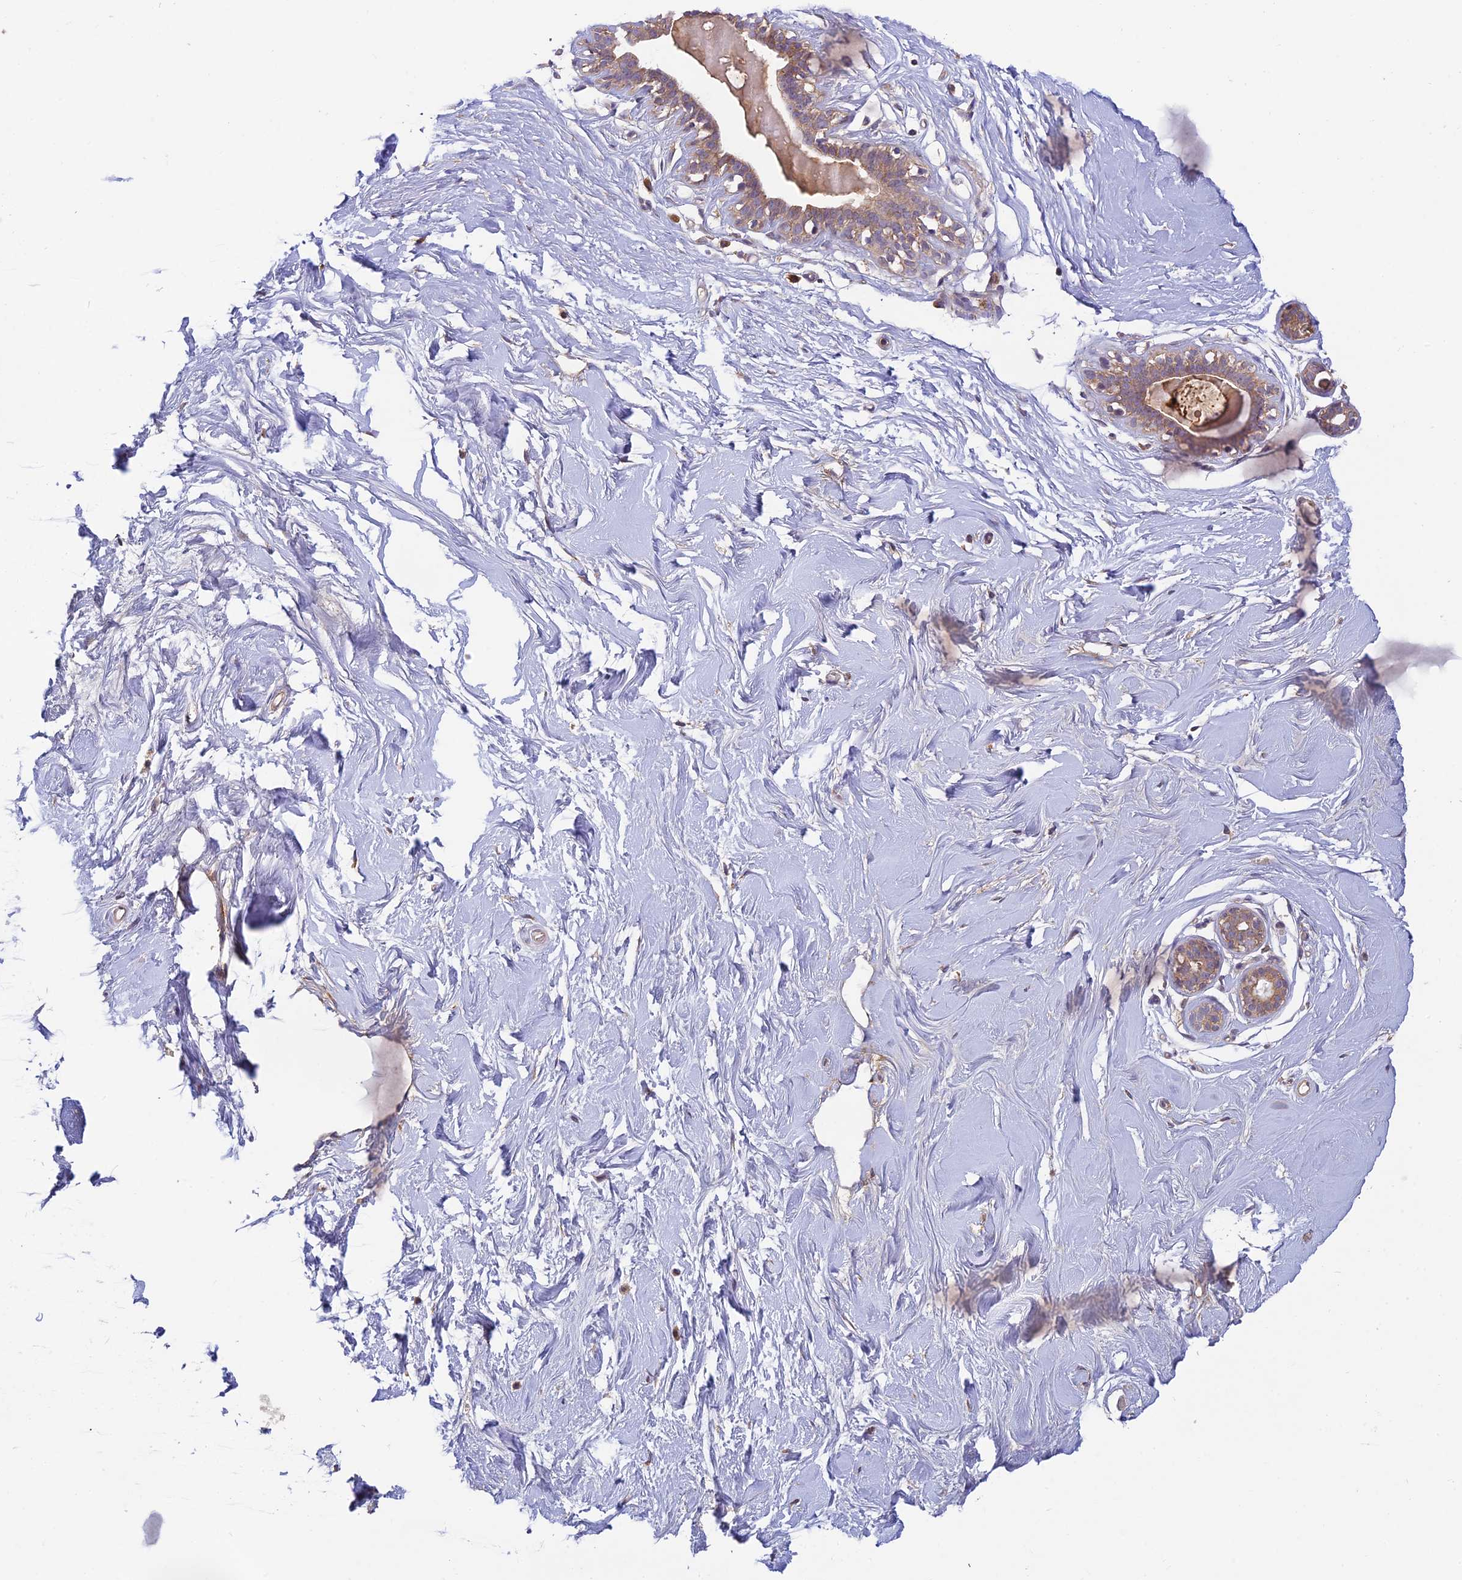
{"staining": {"intensity": "negative", "quantity": "none", "location": "none"}, "tissue": "breast", "cell_type": "Adipocytes", "image_type": "normal", "snomed": [{"axis": "morphology", "description": "Normal tissue, NOS"}, {"axis": "morphology", "description": "Adenoma, NOS"}, {"axis": "topography", "description": "Breast"}], "caption": "A high-resolution photomicrograph shows immunohistochemistry staining of normal breast, which displays no significant expression in adipocytes.", "gene": "MRNIP", "patient": {"sex": "female", "age": 23}}